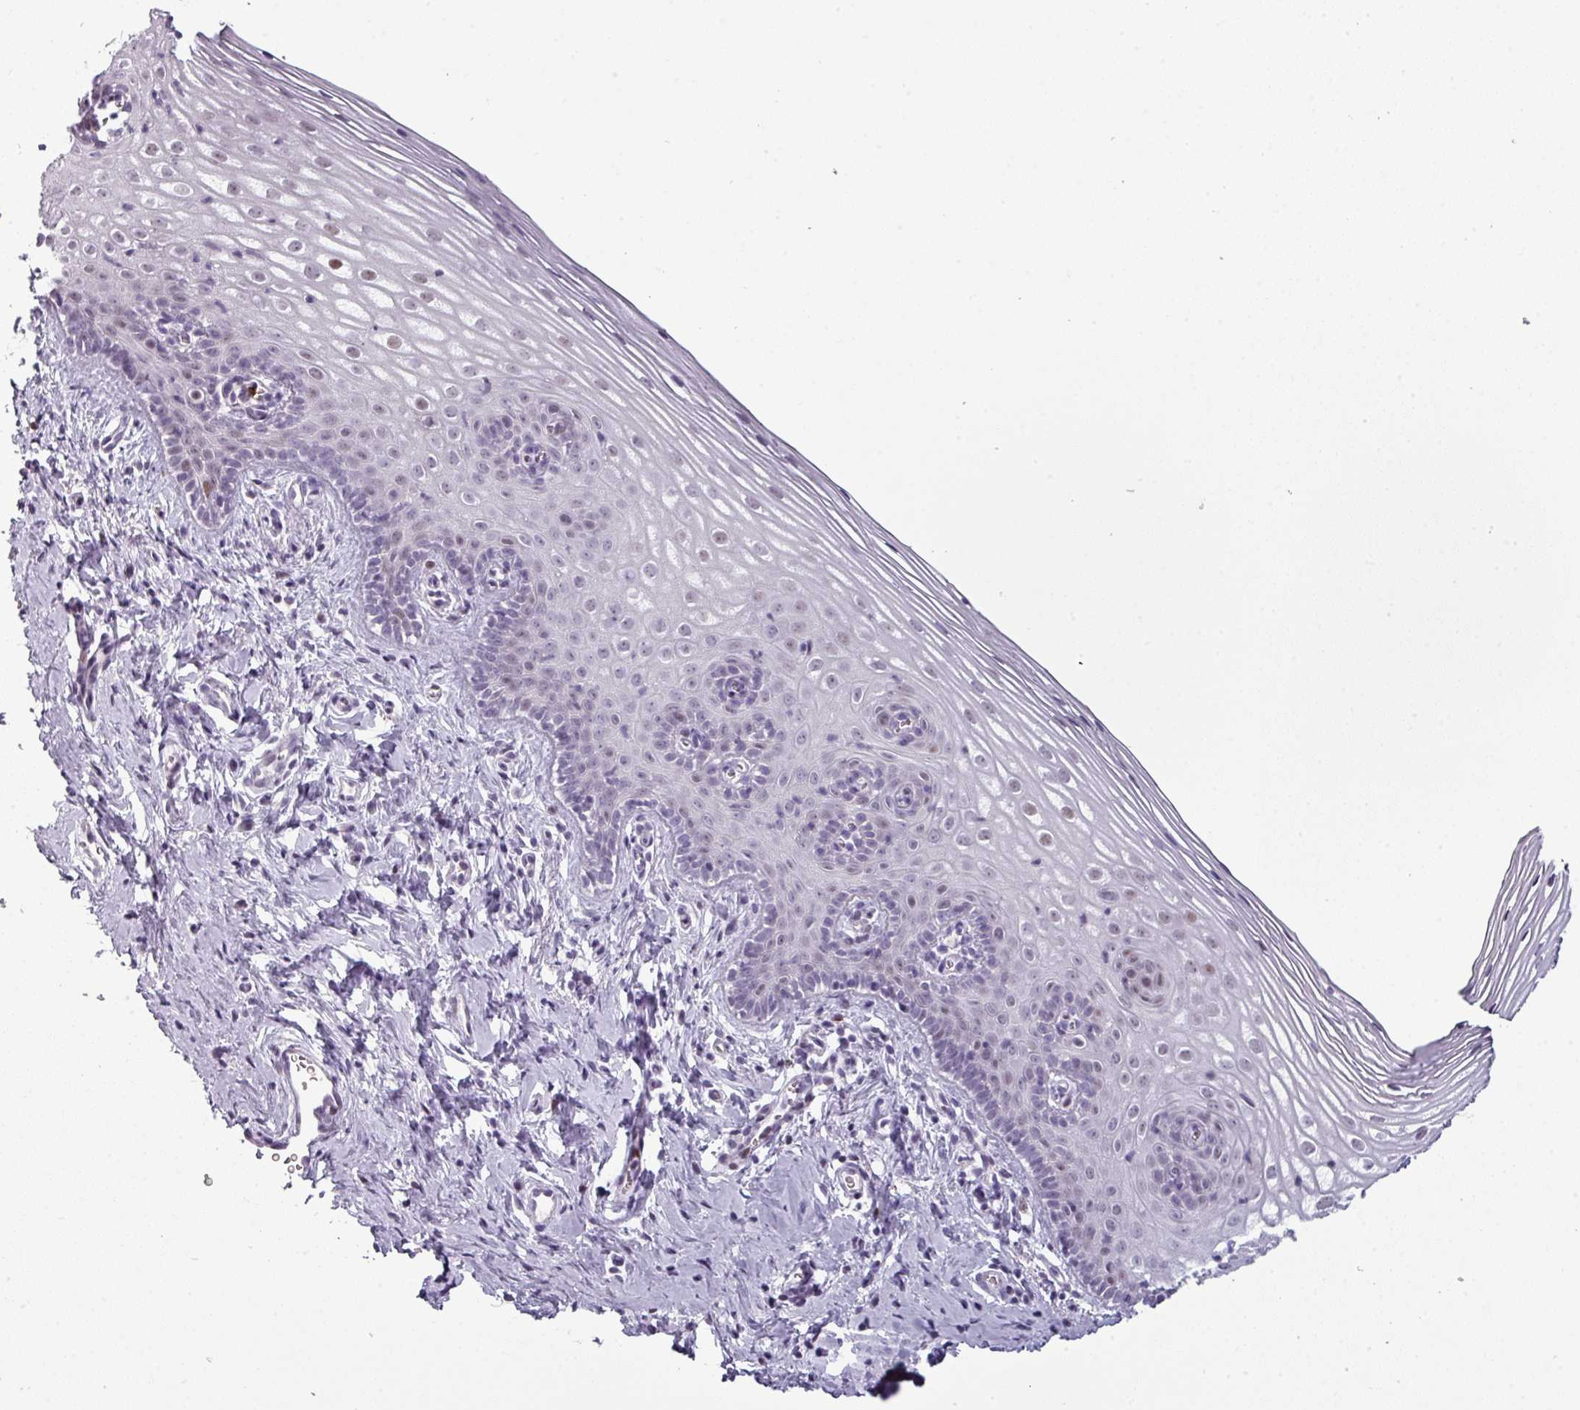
{"staining": {"intensity": "moderate", "quantity": "25%-75%", "location": "nuclear"}, "tissue": "cervix", "cell_type": "Glandular cells", "image_type": "normal", "snomed": [{"axis": "morphology", "description": "Normal tissue, NOS"}, {"axis": "topography", "description": "Cervix"}], "caption": "Protein staining exhibits moderate nuclear staining in approximately 25%-75% of glandular cells in unremarkable cervix.", "gene": "TMEFF1", "patient": {"sex": "female", "age": 44}}